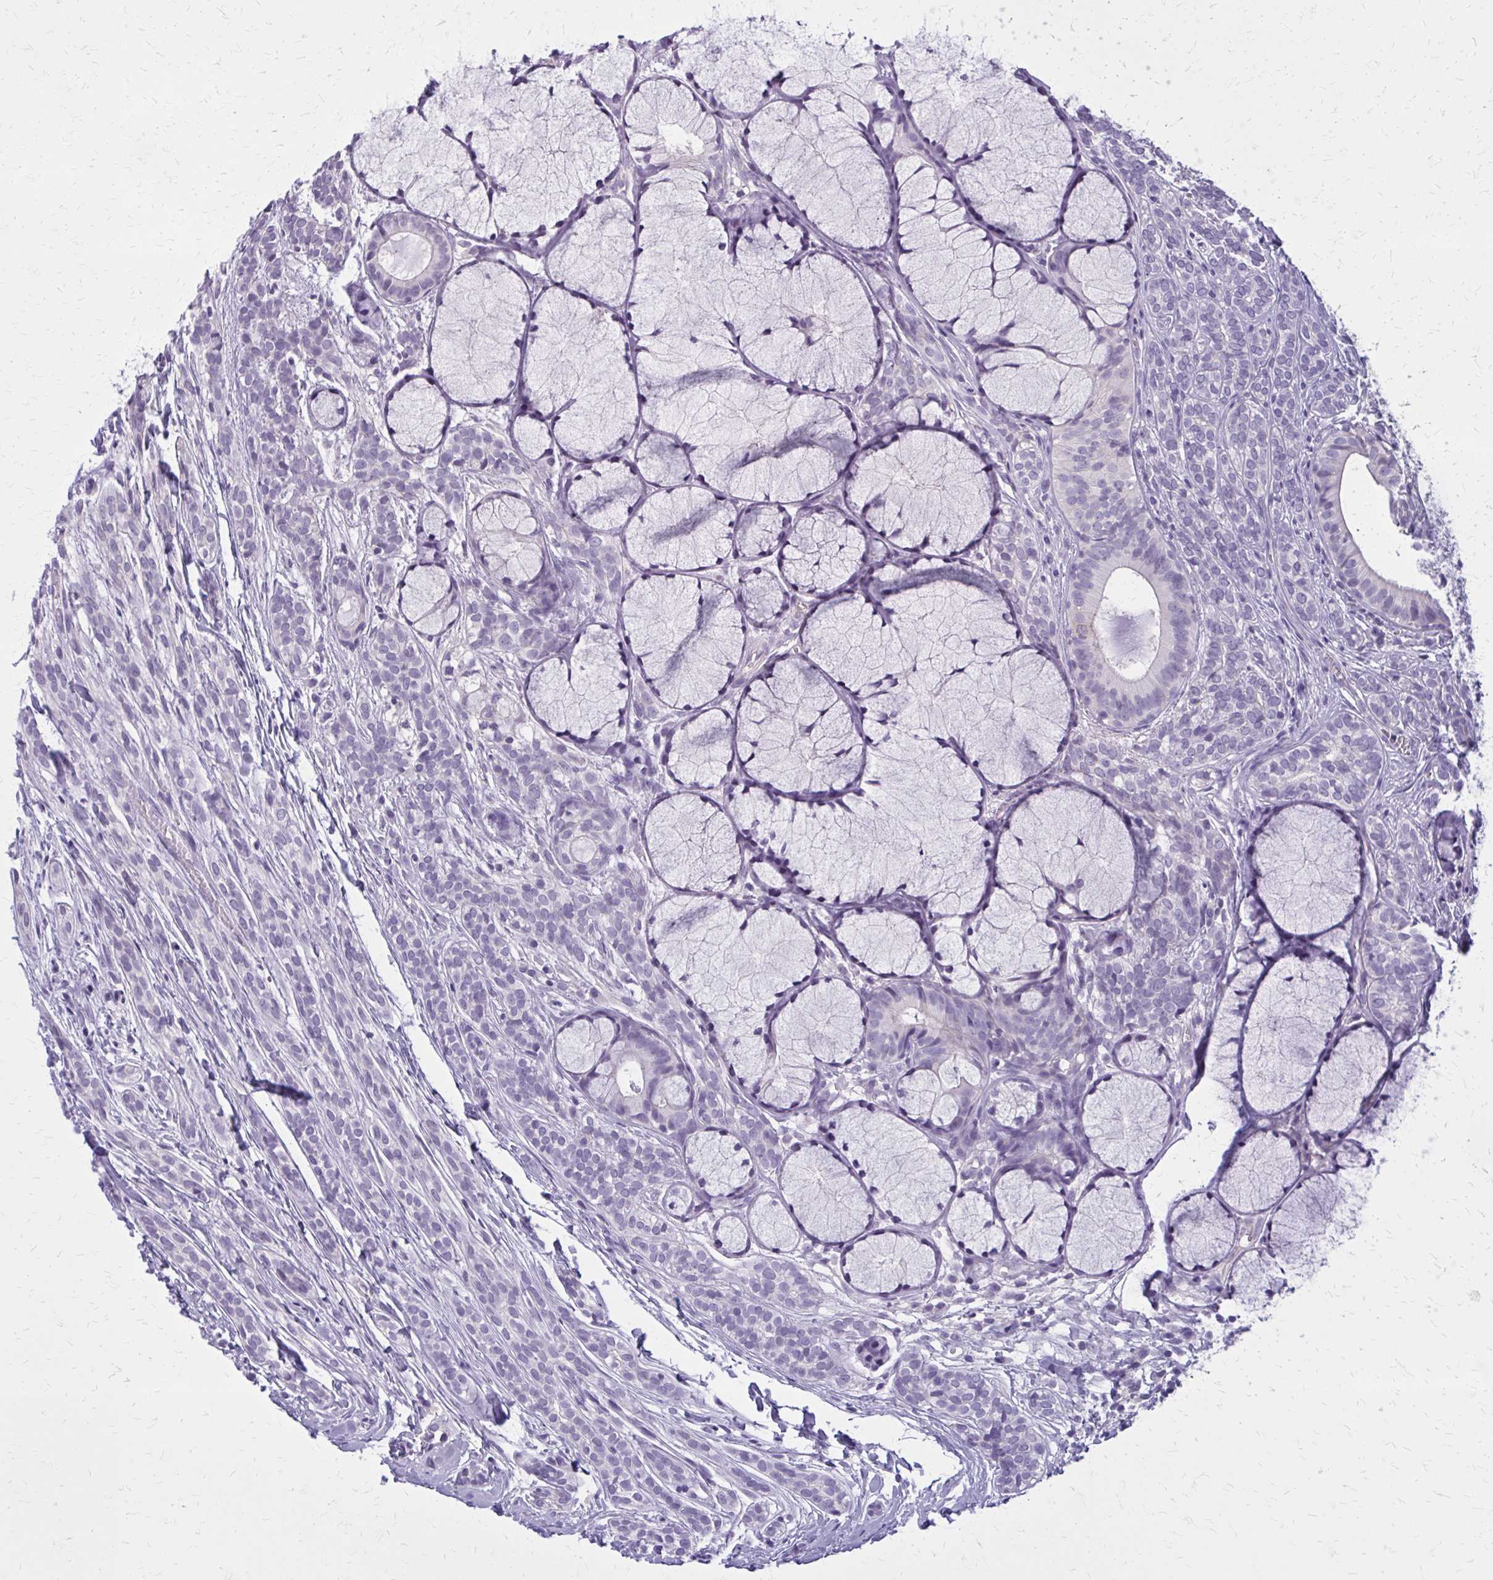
{"staining": {"intensity": "negative", "quantity": "none", "location": "none"}, "tissue": "head and neck cancer", "cell_type": "Tumor cells", "image_type": "cancer", "snomed": [{"axis": "morphology", "description": "Adenocarcinoma, NOS"}, {"axis": "topography", "description": "Head-Neck"}], "caption": "Human head and neck cancer (adenocarcinoma) stained for a protein using immunohistochemistry displays no expression in tumor cells.", "gene": "OR4A47", "patient": {"sex": "female", "age": 57}}